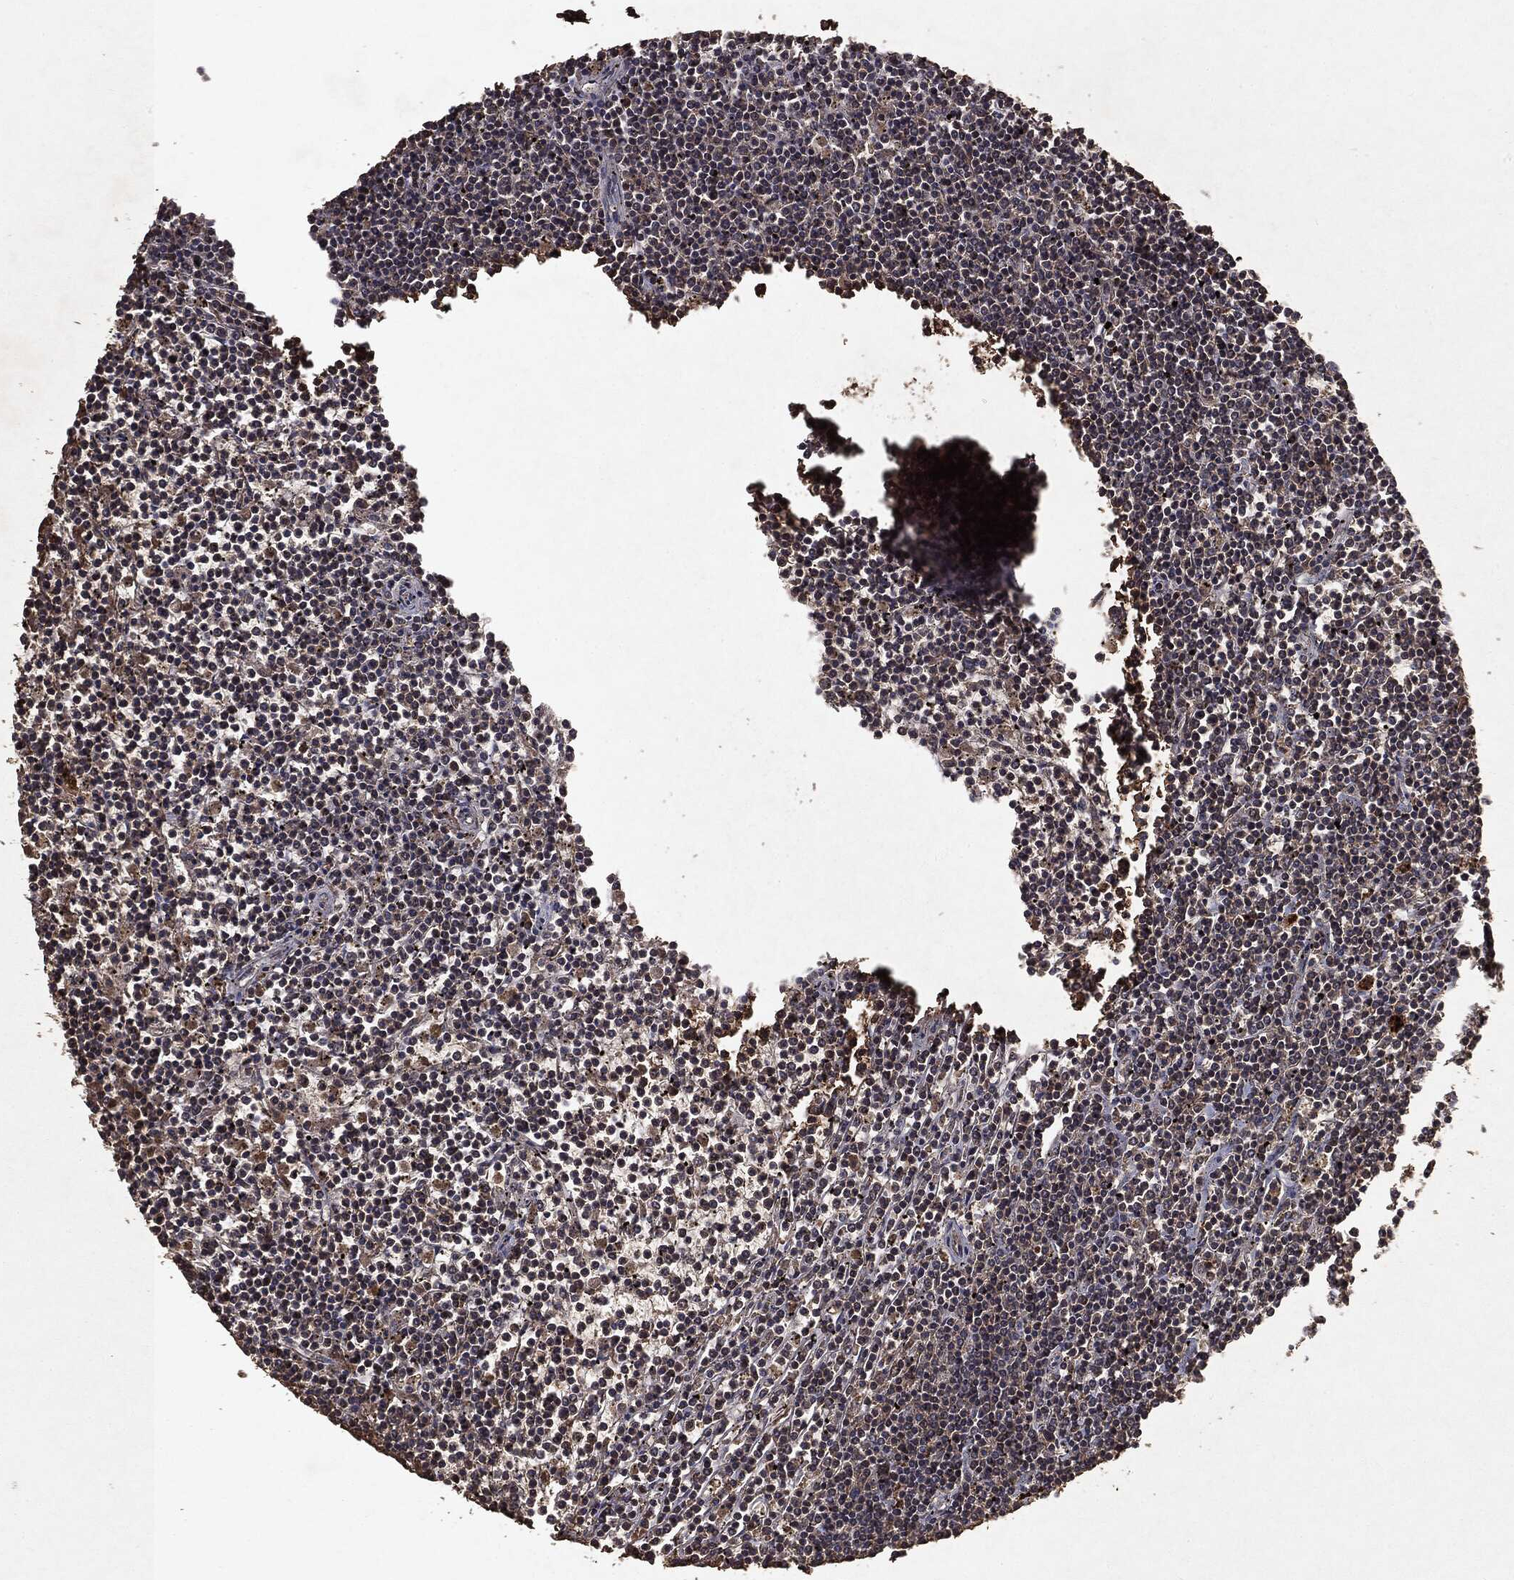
{"staining": {"intensity": "negative", "quantity": "none", "location": "none"}, "tissue": "lymphoma", "cell_type": "Tumor cells", "image_type": "cancer", "snomed": [{"axis": "morphology", "description": "Malignant lymphoma, non-Hodgkin's type, Low grade"}, {"axis": "topography", "description": "Spleen"}], "caption": "IHC histopathology image of neoplastic tissue: malignant lymphoma, non-Hodgkin's type (low-grade) stained with DAB (3,3'-diaminobenzidine) exhibits no significant protein positivity in tumor cells.", "gene": "MTOR", "patient": {"sex": "female", "age": 19}}